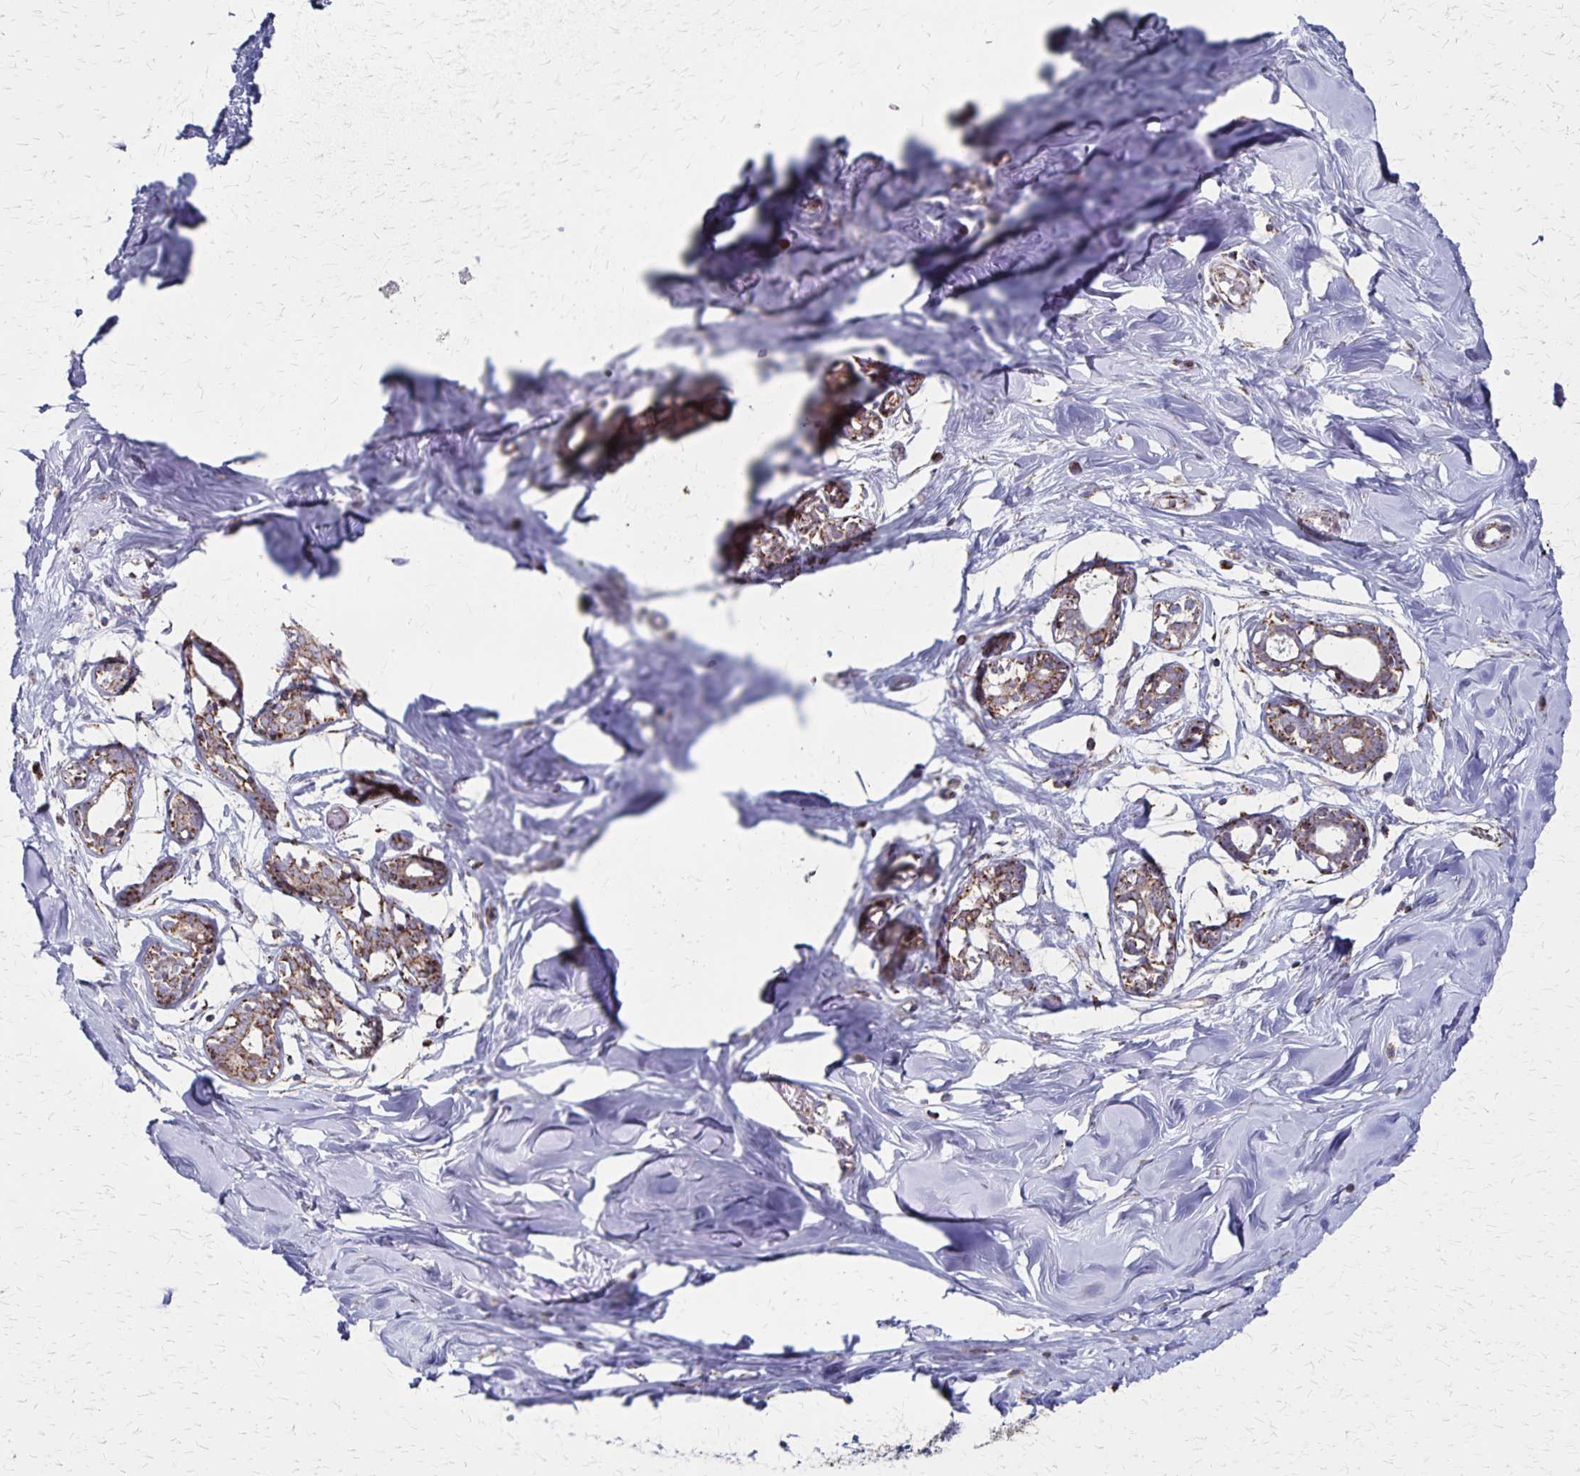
{"staining": {"intensity": "negative", "quantity": "none", "location": "none"}, "tissue": "breast", "cell_type": "Adipocytes", "image_type": "normal", "snomed": [{"axis": "morphology", "description": "Normal tissue, NOS"}, {"axis": "topography", "description": "Breast"}], "caption": "Human breast stained for a protein using IHC exhibits no positivity in adipocytes.", "gene": "NFS1", "patient": {"sex": "female", "age": 27}}